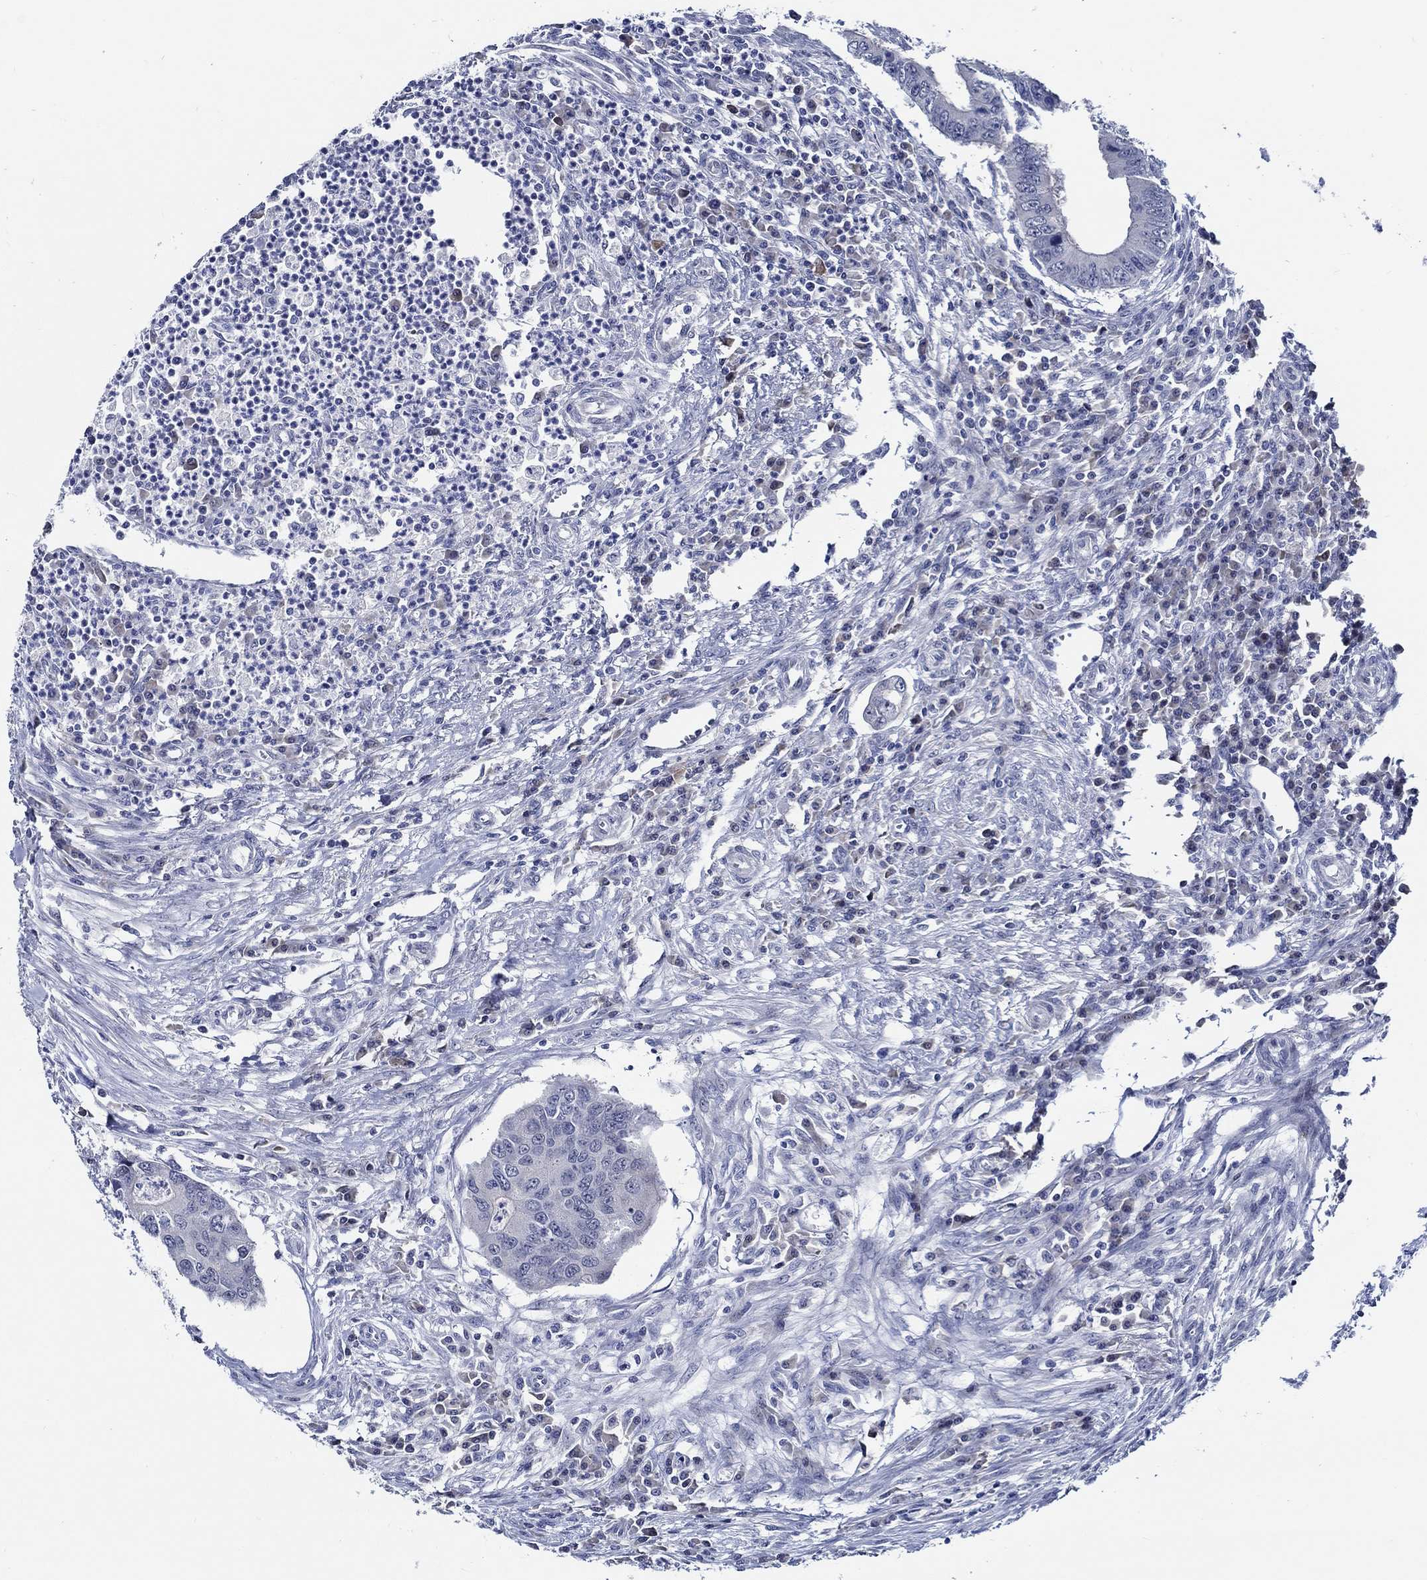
{"staining": {"intensity": "negative", "quantity": "none", "location": "none"}, "tissue": "colorectal cancer", "cell_type": "Tumor cells", "image_type": "cancer", "snomed": [{"axis": "morphology", "description": "Adenocarcinoma, NOS"}, {"axis": "topography", "description": "Colon"}], "caption": "Protein analysis of colorectal adenocarcinoma reveals no significant positivity in tumor cells. Brightfield microscopy of immunohistochemistry (IHC) stained with DAB (3,3'-diaminobenzidine) (brown) and hematoxylin (blue), captured at high magnification.", "gene": "C8orf48", "patient": {"sex": "male", "age": 53}}